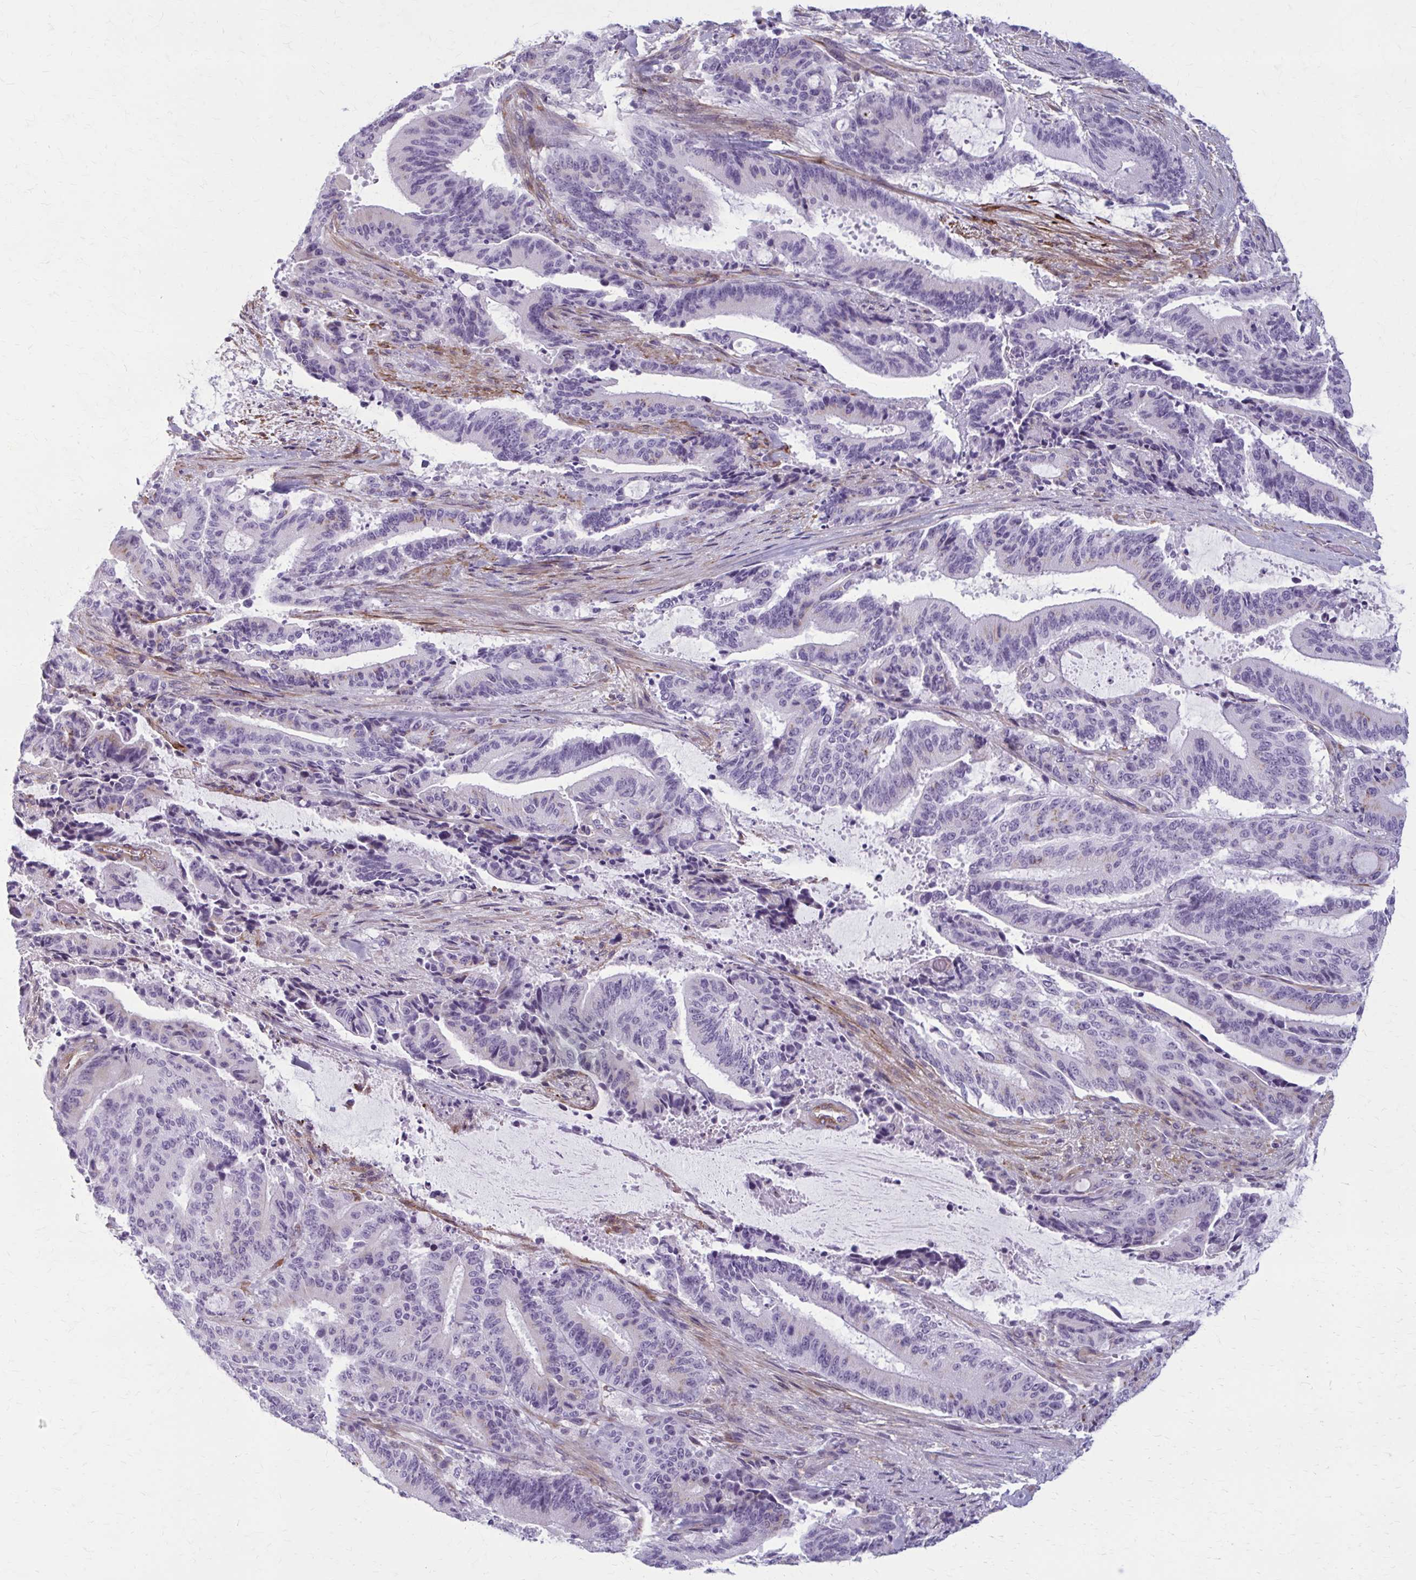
{"staining": {"intensity": "negative", "quantity": "none", "location": "none"}, "tissue": "liver cancer", "cell_type": "Tumor cells", "image_type": "cancer", "snomed": [{"axis": "morphology", "description": "Normal tissue, NOS"}, {"axis": "morphology", "description": "Cholangiocarcinoma"}, {"axis": "topography", "description": "Liver"}, {"axis": "topography", "description": "Peripheral nerve tissue"}], "caption": "Photomicrograph shows no protein staining in tumor cells of cholangiocarcinoma (liver) tissue.", "gene": "AKAP12", "patient": {"sex": "female", "age": 73}}